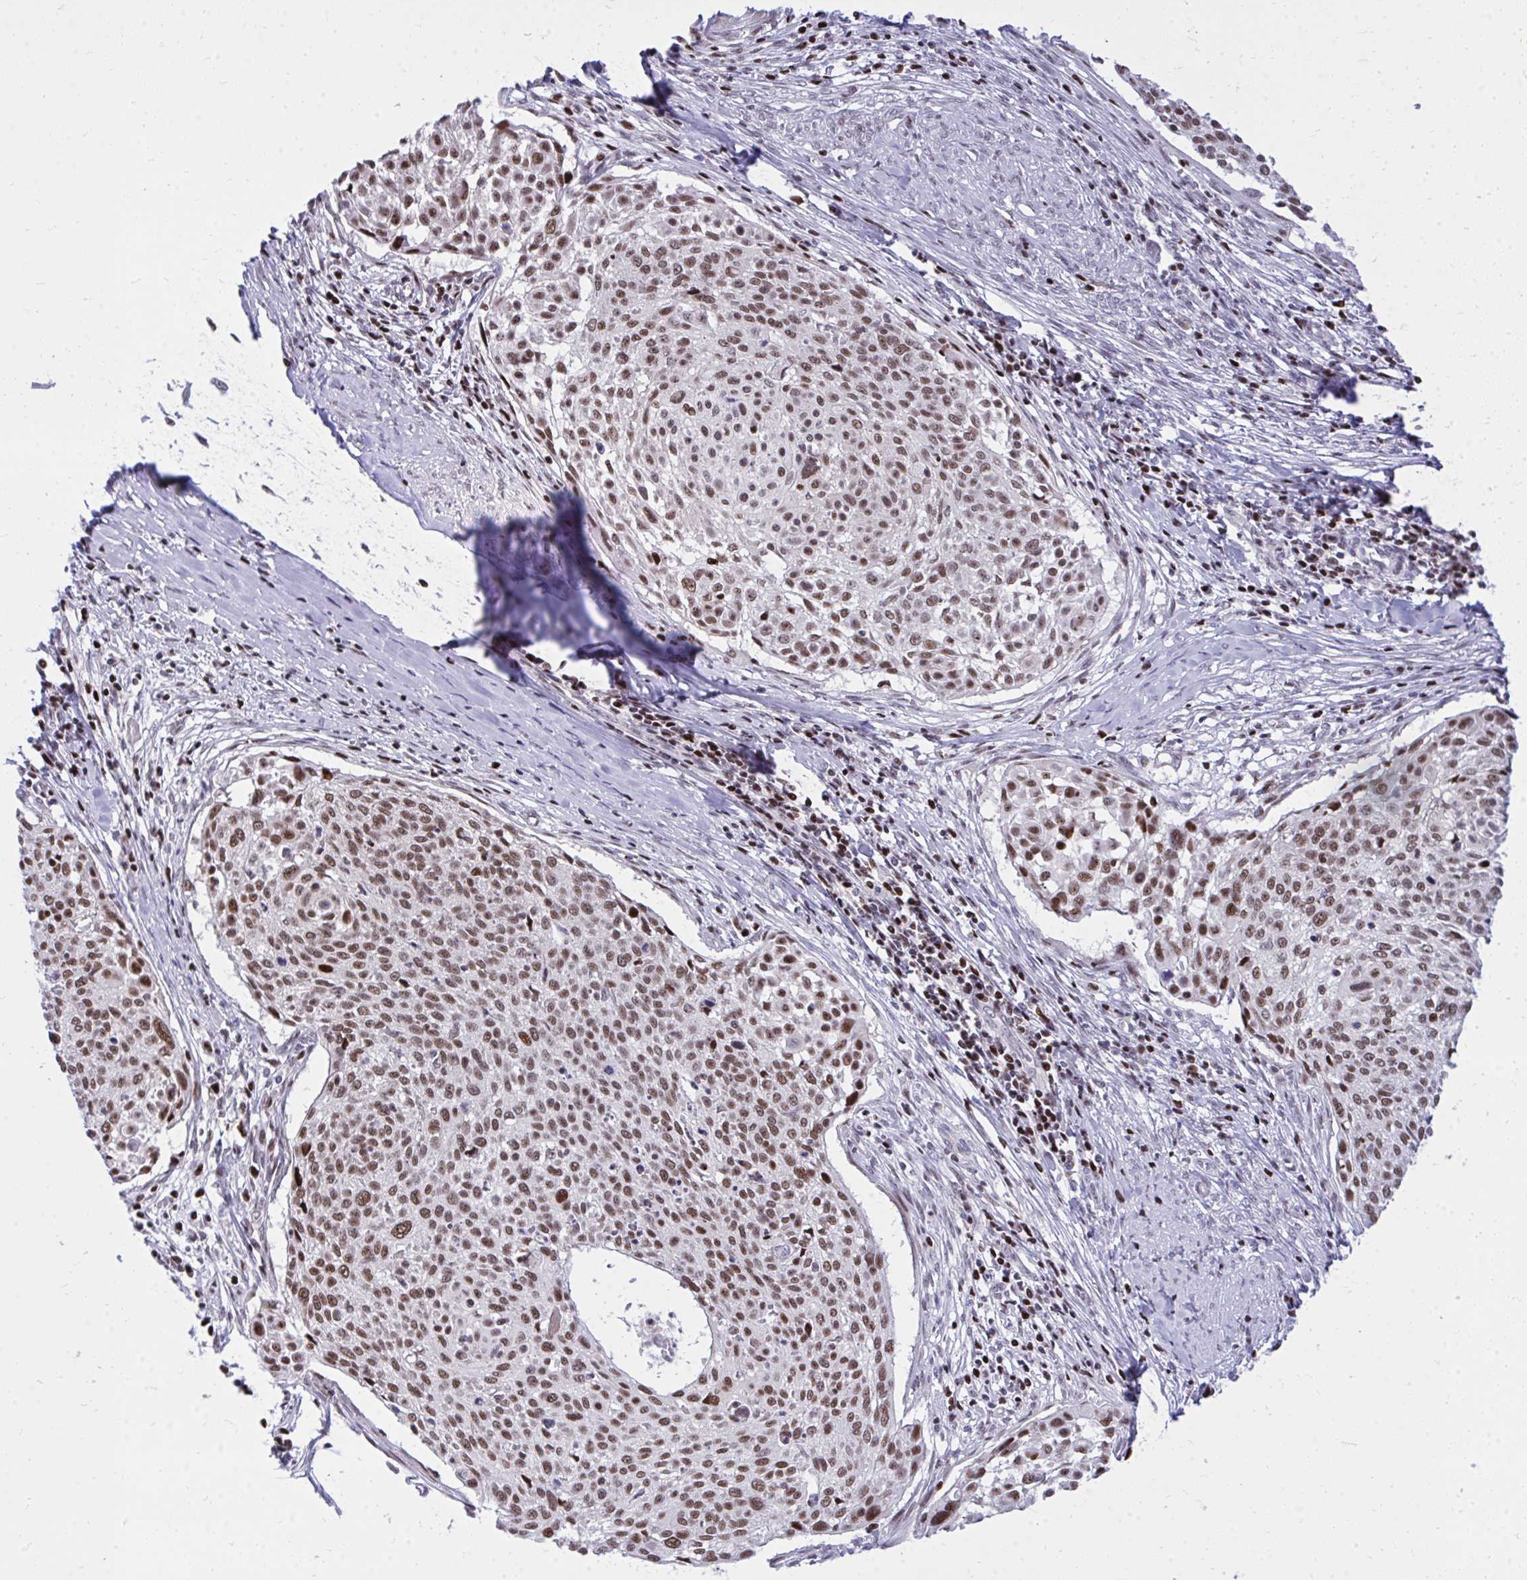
{"staining": {"intensity": "moderate", "quantity": ">75%", "location": "nuclear"}, "tissue": "cervical cancer", "cell_type": "Tumor cells", "image_type": "cancer", "snomed": [{"axis": "morphology", "description": "Squamous cell carcinoma, NOS"}, {"axis": "topography", "description": "Cervix"}], "caption": "Approximately >75% of tumor cells in human cervical squamous cell carcinoma reveal moderate nuclear protein staining as visualized by brown immunohistochemical staining.", "gene": "C14orf39", "patient": {"sex": "female", "age": 49}}